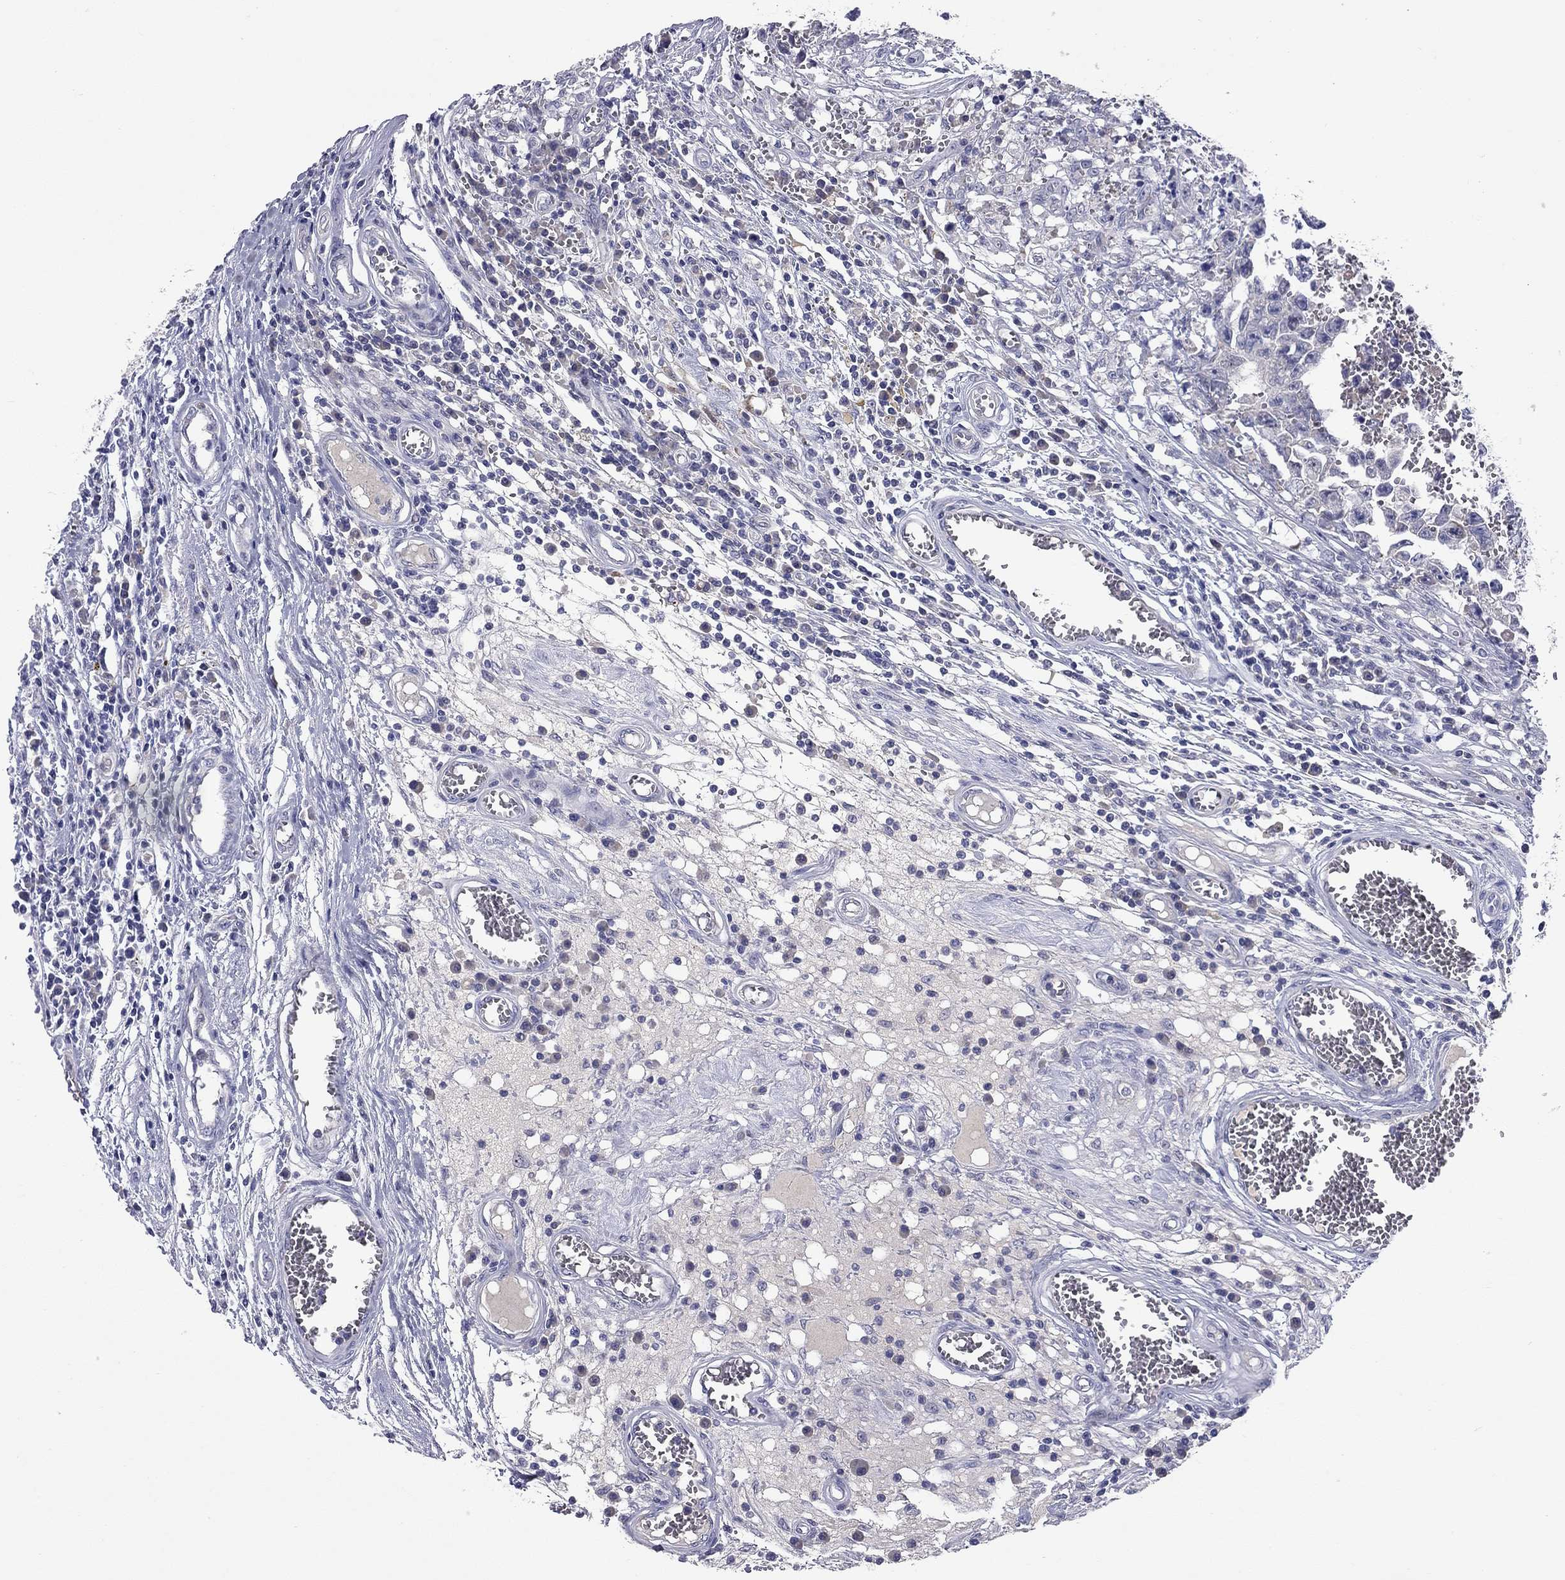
{"staining": {"intensity": "negative", "quantity": "none", "location": "none"}, "tissue": "testis cancer", "cell_type": "Tumor cells", "image_type": "cancer", "snomed": [{"axis": "morphology", "description": "Carcinoma, Embryonal, NOS"}, {"axis": "topography", "description": "Testis"}], "caption": "Protein analysis of testis cancer displays no significant staining in tumor cells. (Stains: DAB (3,3'-diaminobenzidine) IHC with hematoxylin counter stain, Microscopy: brightfield microscopy at high magnification).", "gene": "UNC119B", "patient": {"sex": "male", "age": 36}}